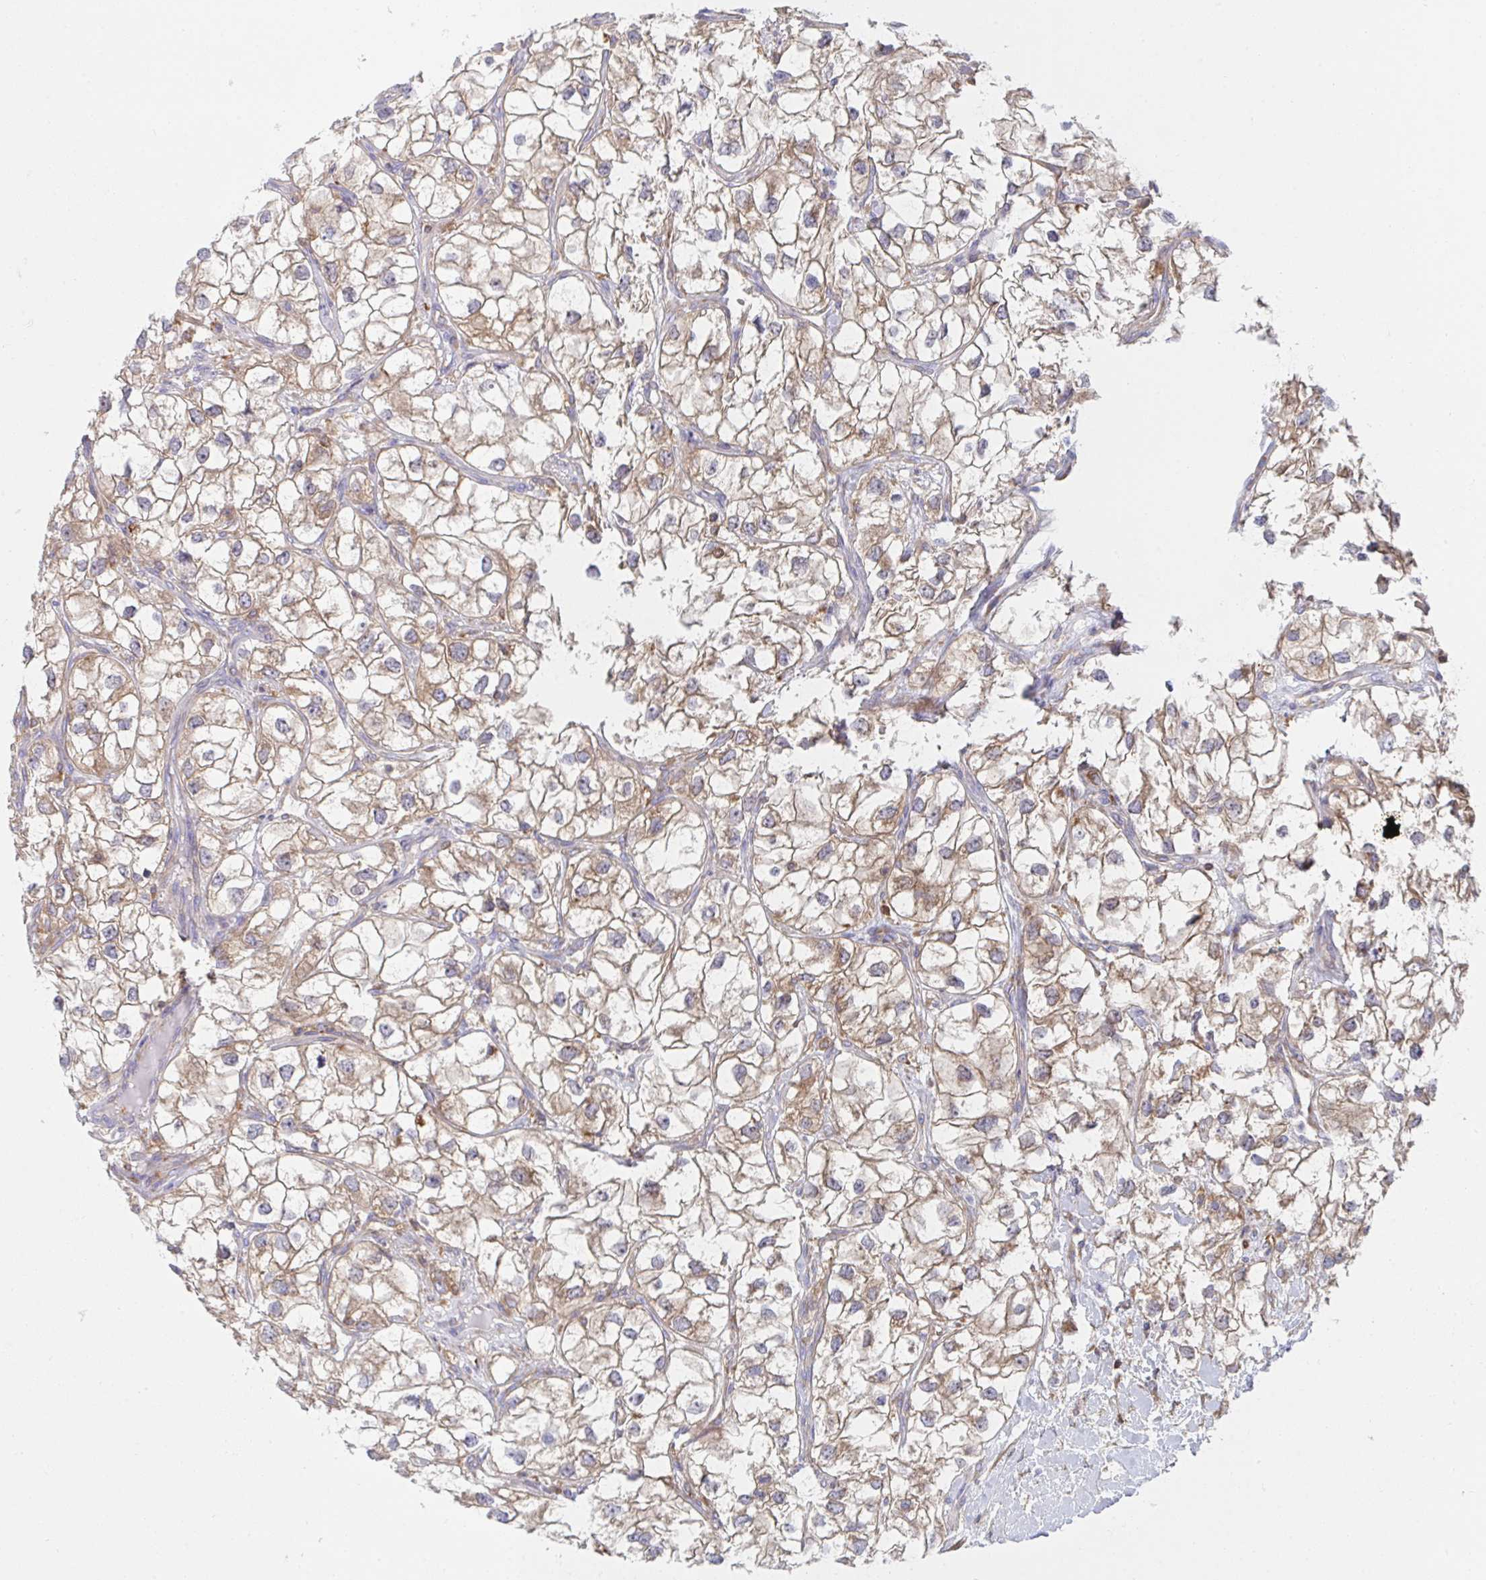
{"staining": {"intensity": "moderate", "quantity": ">75%", "location": "cytoplasmic/membranous"}, "tissue": "renal cancer", "cell_type": "Tumor cells", "image_type": "cancer", "snomed": [{"axis": "morphology", "description": "Adenocarcinoma, NOS"}, {"axis": "topography", "description": "Kidney"}], "caption": "There is medium levels of moderate cytoplasmic/membranous staining in tumor cells of renal cancer (adenocarcinoma), as demonstrated by immunohistochemical staining (brown color).", "gene": "WNK1", "patient": {"sex": "male", "age": 59}}